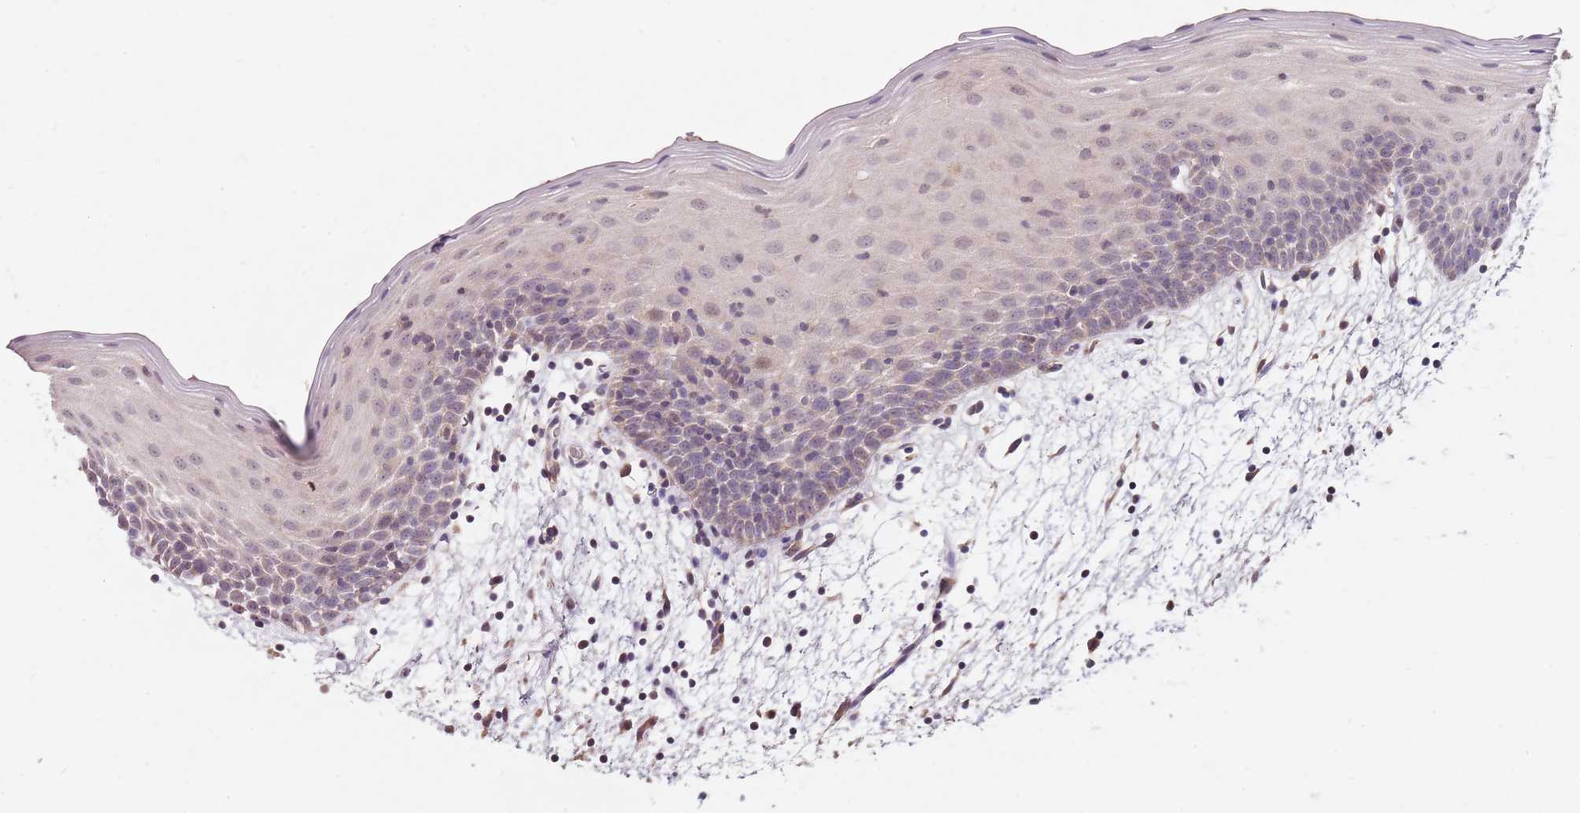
{"staining": {"intensity": "weak", "quantity": "<25%", "location": "nuclear"}, "tissue": "oral mucosa", "cell_type": "Squamous epithelial cells", "image_type": "normal", "snomed": [{"axis": "morphology", "description": "Normal tissue, NOS"}, {"axis": "topography", "description": "Skeletal muscle"}, {"axis": "topography", "description": "Oral tissue"}, {"axis": "topography", "description": "Salivary gland"}, {"axis": "topography", "description": "Peripheral nerve tissue"}], "caption": "Immunohistochemical staining of benign human oral mucosa shows no significant expression in squamous epithelial cells. (DAB IHC with hematoxylin counter stain).", "gene": "NRDE2", "patient": {"sex": "male", "age": 54}}